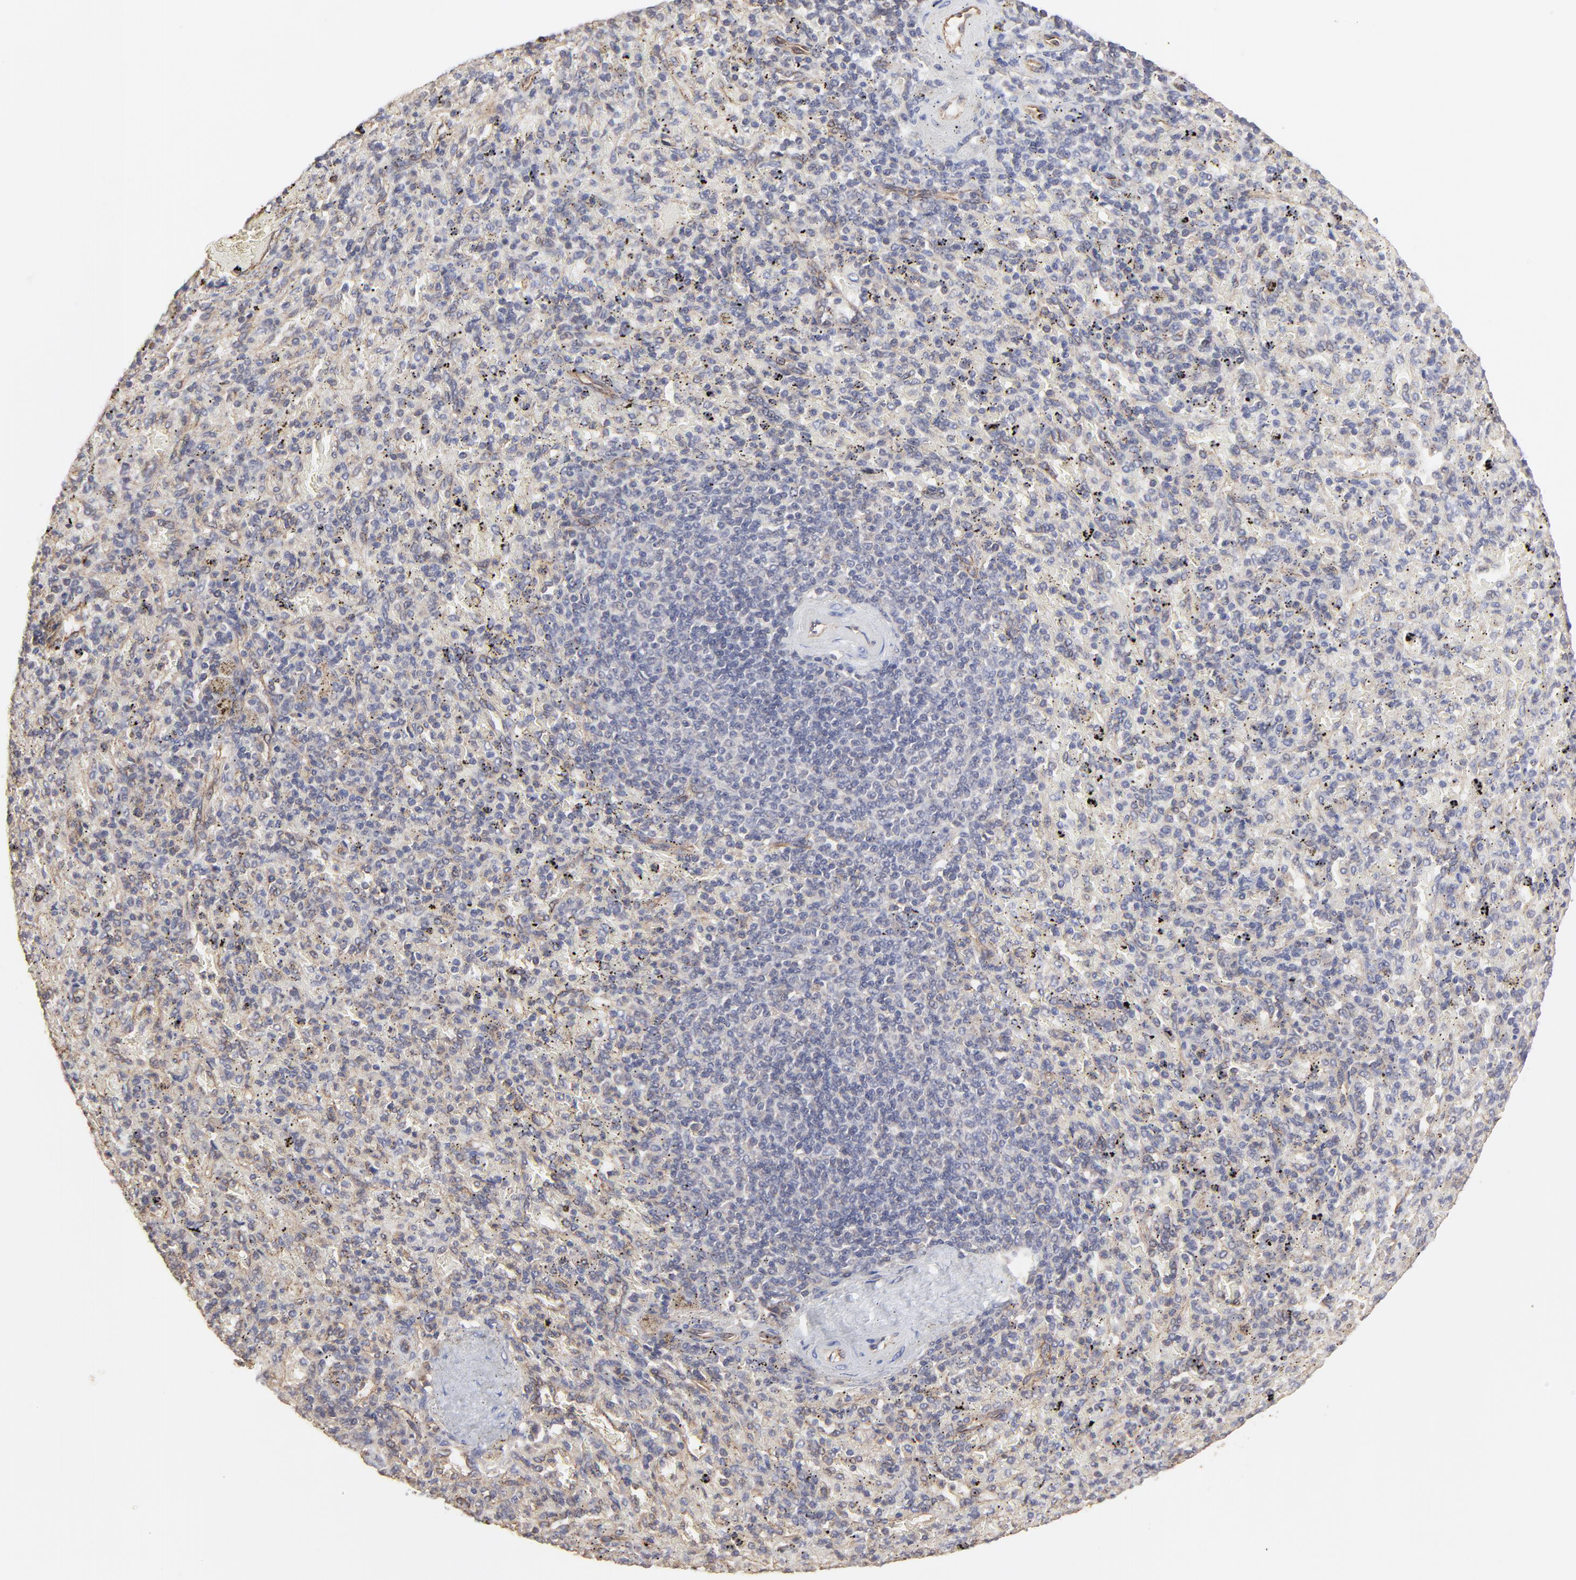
{"staining": {"intensity": "weak", "quantity": "<25%", "location": "cytoplasmic/membranous"}, "tissue": "spleen", "cell_type": "Cells in red pulp", "image_type": "normal", "snomed": [{"axis": "morphology", "description": "Normal tissue, NOS"}, {"axis": "topography", "description": "Spleen"}], "caption": "Immunohistochemistry image of unremarkable human spleen stained for a protein (brown), which shows no staining in cells in red pulp. Nuclei are stained in blue.", "gene": "ARMT1", "patient": {"sex": "female", "age": 43}}